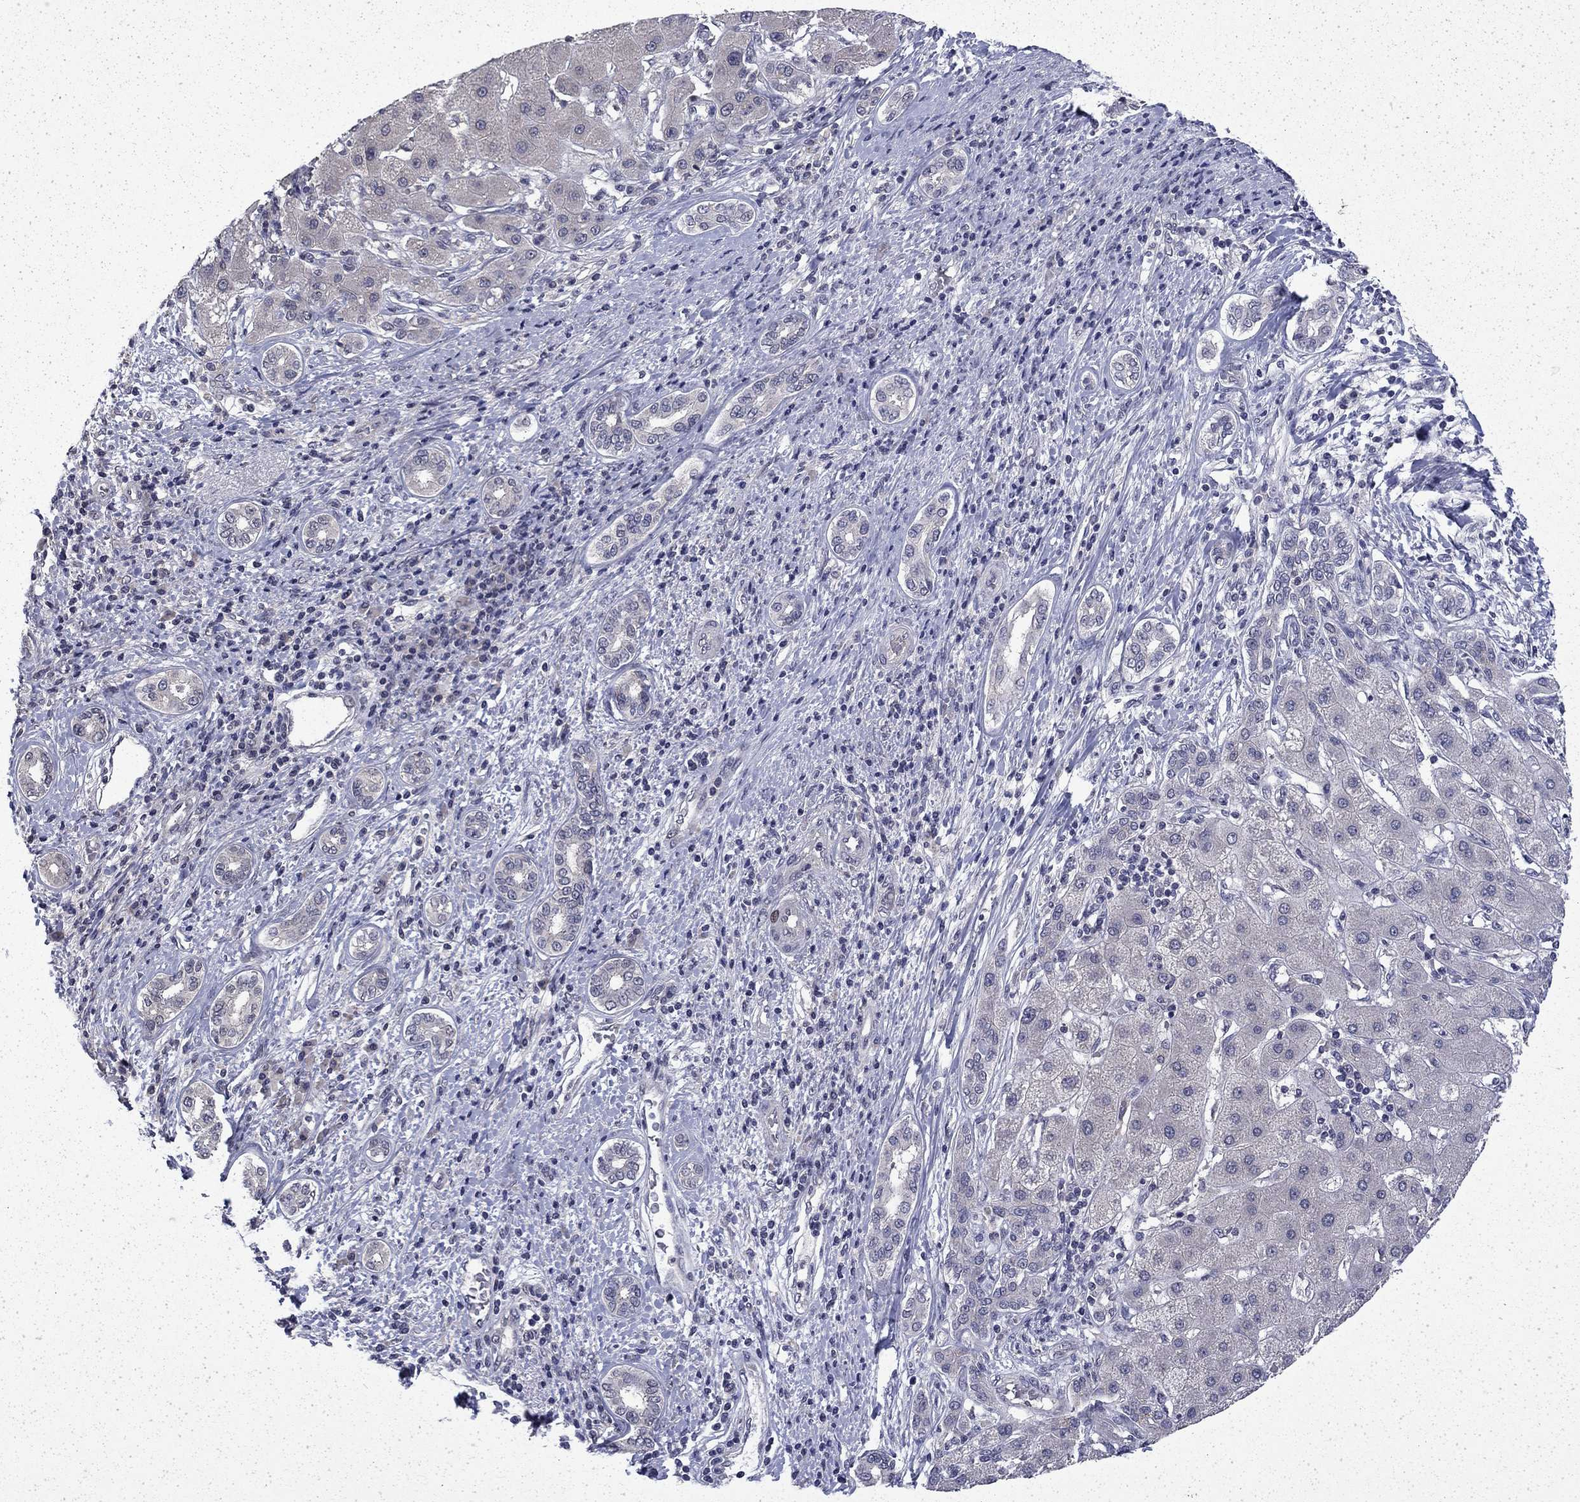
{"staining": {"intensity": "negative", "quantity": "none", "location": "none"}, "tissue": "liver cancer", "cell_type": "Tumor cells", "image_type": "cancer", "snomed": [{"axis": "morphology", "description": "Carcinoma, Hepatocellular, NOS"}, {"axis": "topography", "description": "Liver"}], "caption": "There is no significant expression in tumor cells of hepatocellular carcinoma (liver).", "gene": "CHAT", "patient": {"sex": "male", "age": 65}}